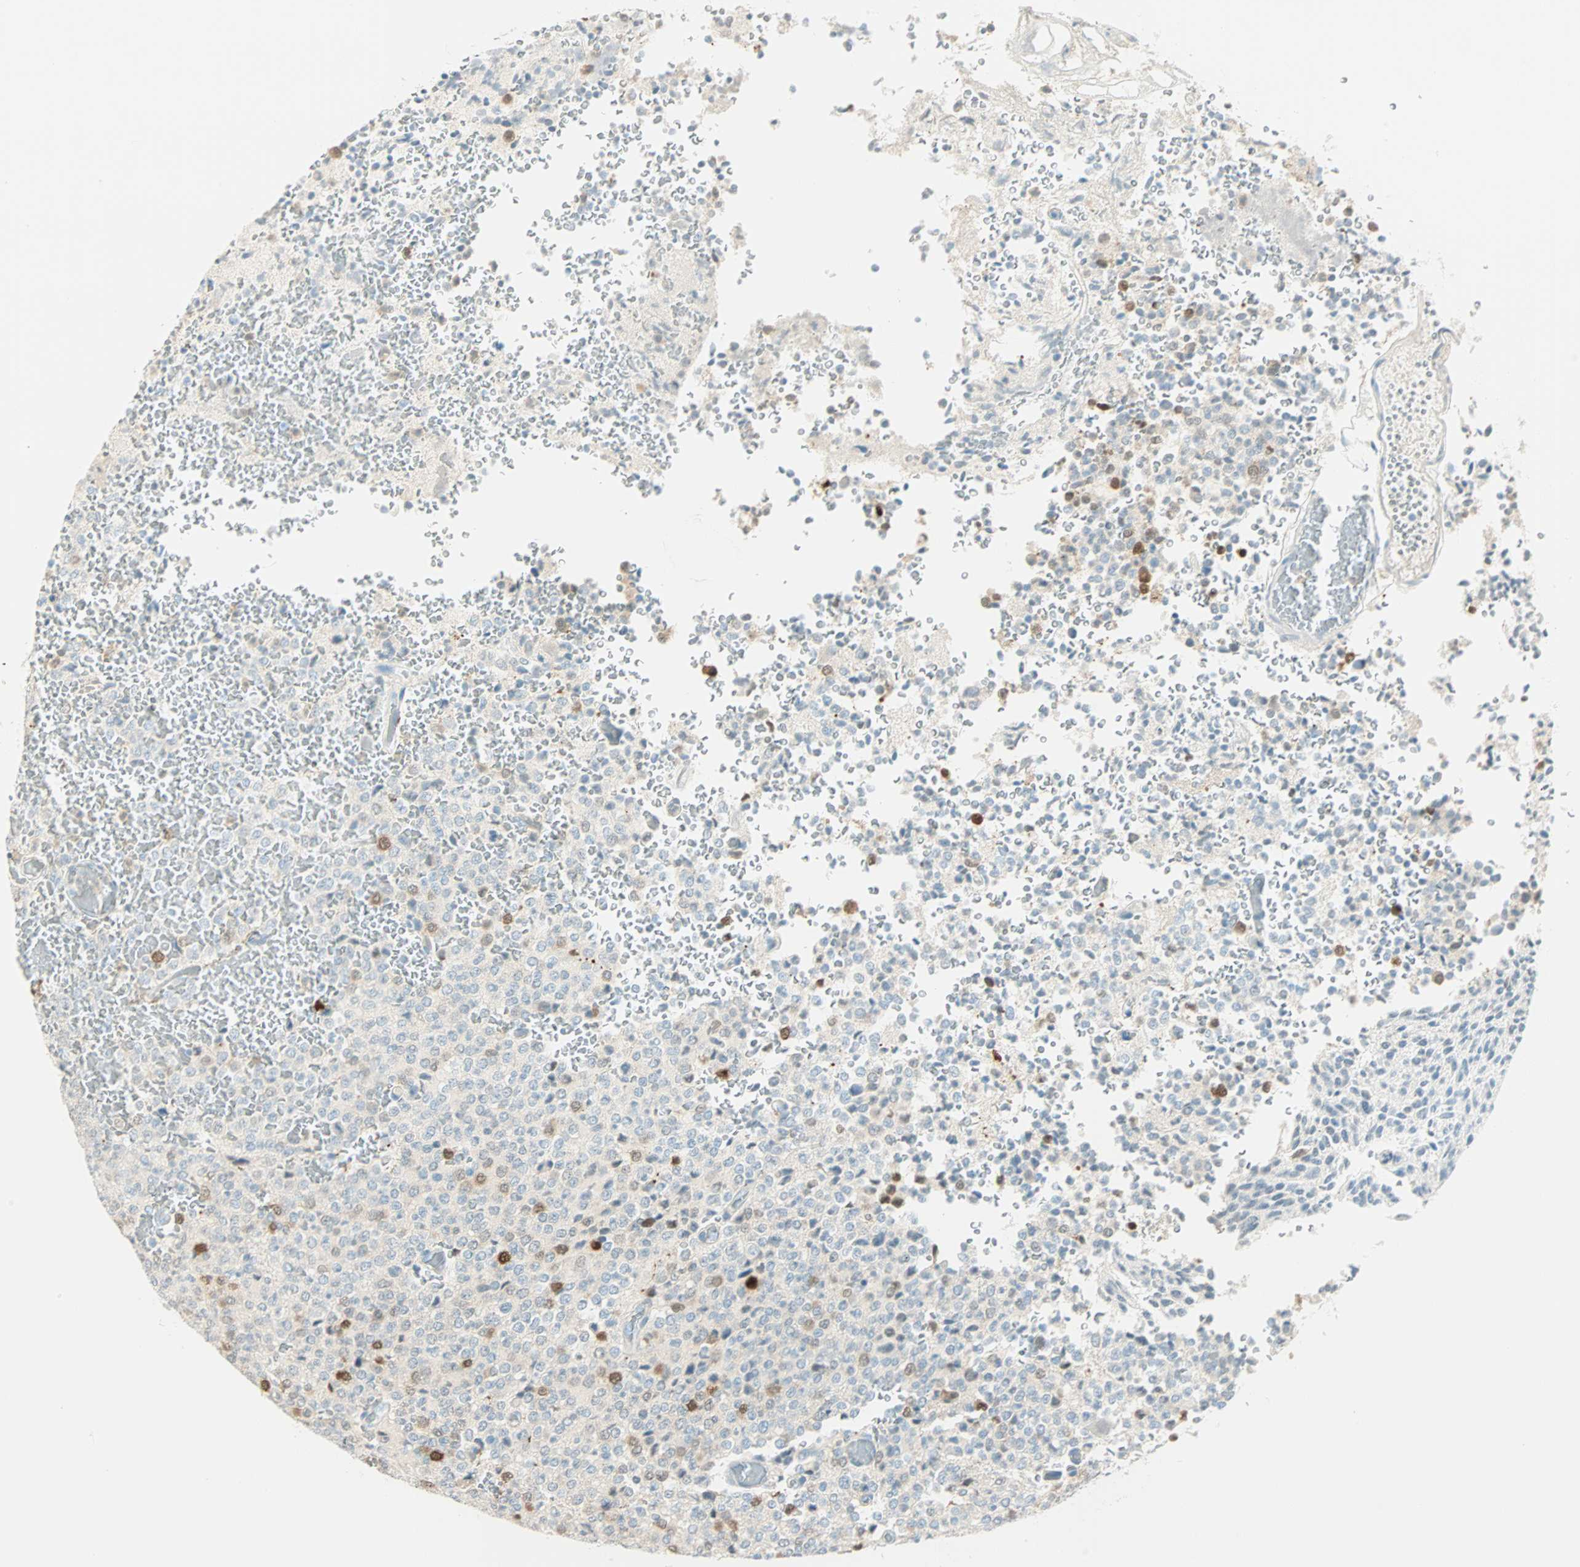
{"staining": {"intensity": "moderate", "quantity": "<25%", "location": "cytoplasmic/membranous,nuclear"}, "tissue": "glioma", "cell_type": "Tumor cells", "image_type": "cancer", "snomed": [{"axis": "morphology", "description": "Glioma, malignant, High grade"}, {"axis": "topography", "description": "pancreas cauda"}], "caption": "Tumor cells display moderate cytoplasmic/membranous and nuclear positivity in about <25% of cells in glioma.", "gene": "S100A1", "patient": {"sex": "male", "age": 60}}